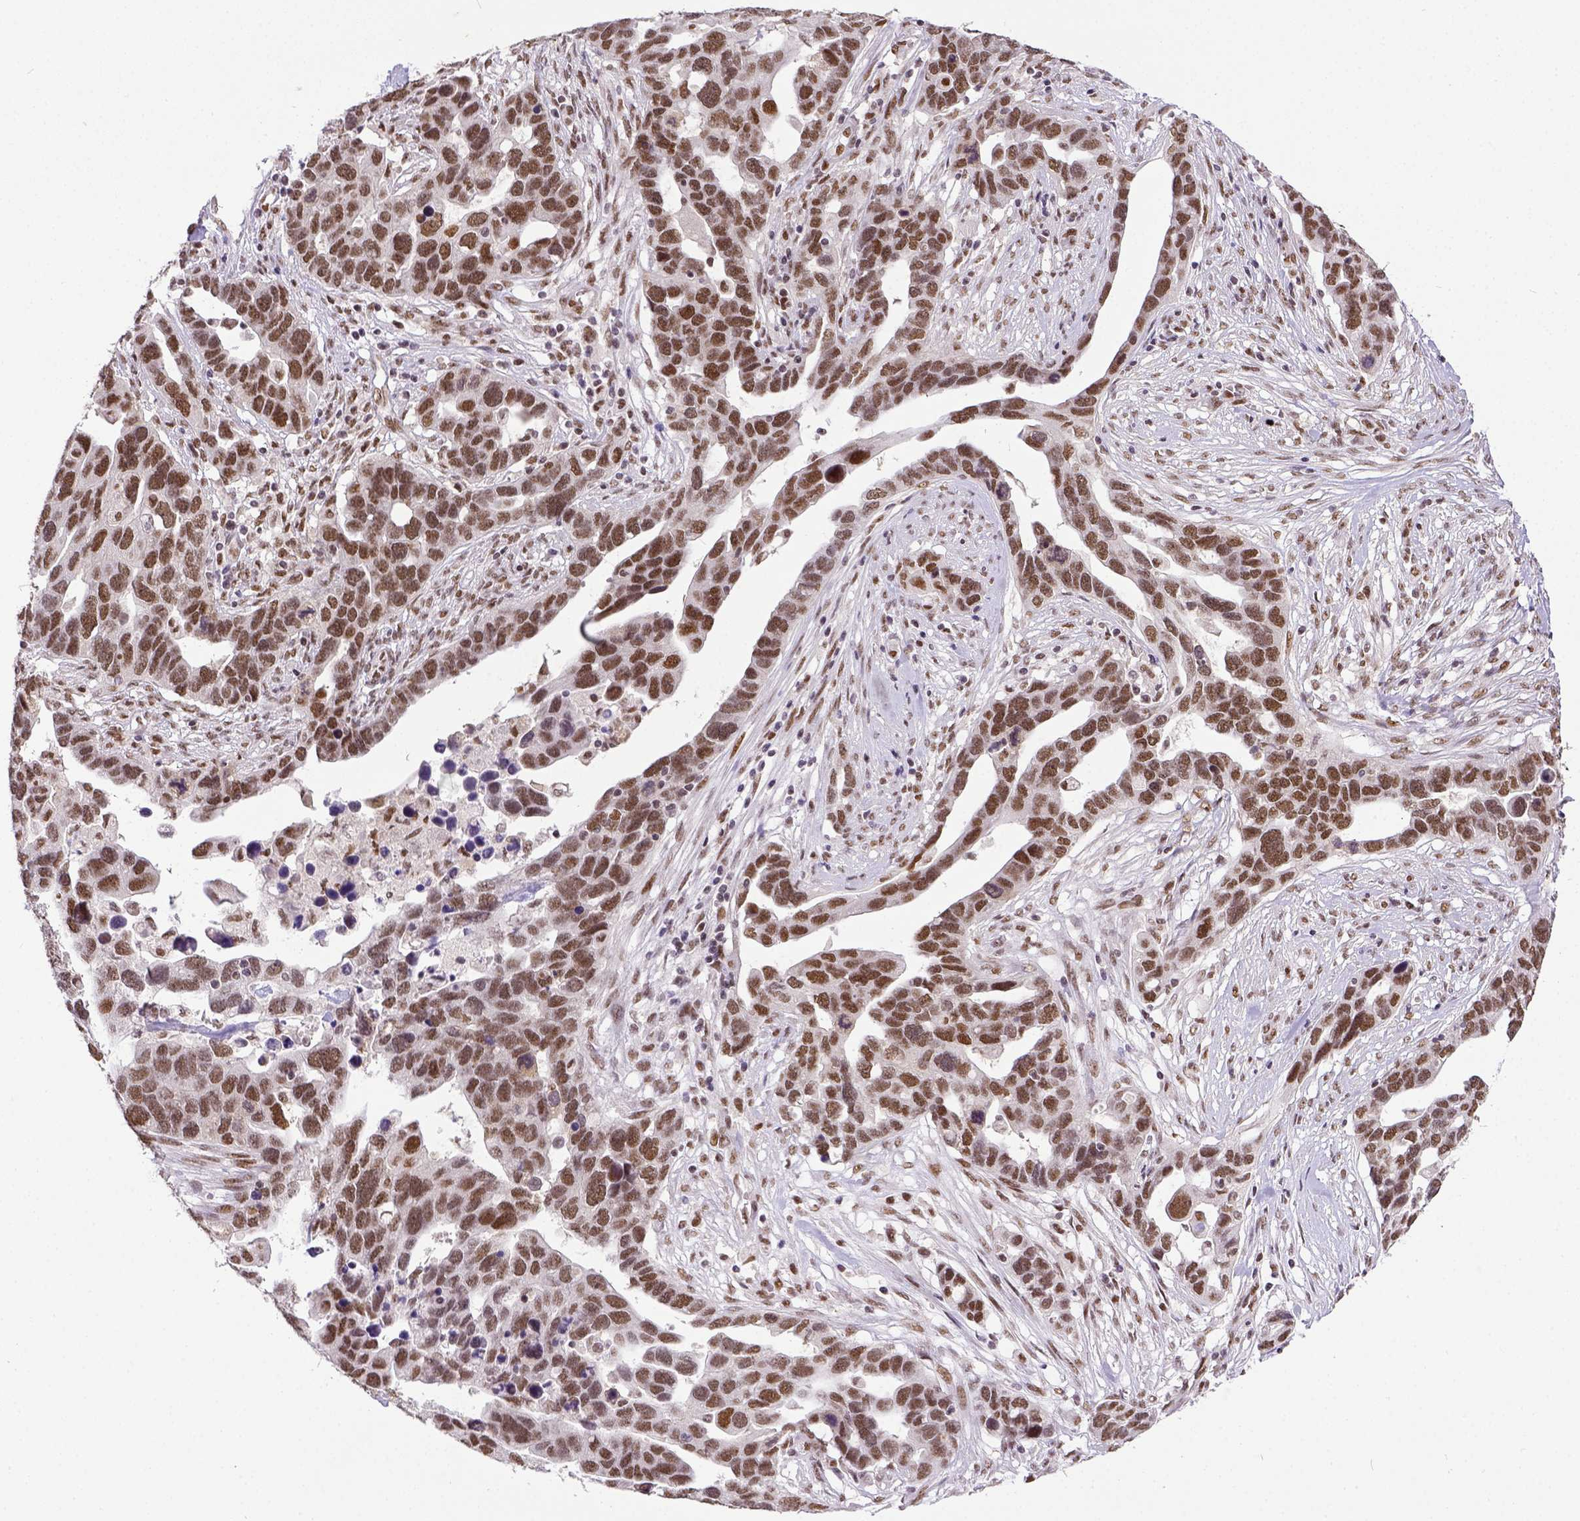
{"staining": {"intensity": "moderate", "quantity": ">75%", "location": "nuclear"}, "tissue": "ovarian cancer", "cell_type": "Tumor cells", "image_type": "cancer", "snomed": [{"axis": "morphology", "description": "Cystadenocarcinoma, serous, NOS"}, {"axis": "topography", "description": "Ovary"}], "caption": "Immunohistochemistry (IHC) of ovarian cancer demonstrates medium levels of moderate nuclear staining in approximately >75% of tumor cells.", "gene": "ERCC1", "patient": {"sex": "female", "age": 54}}